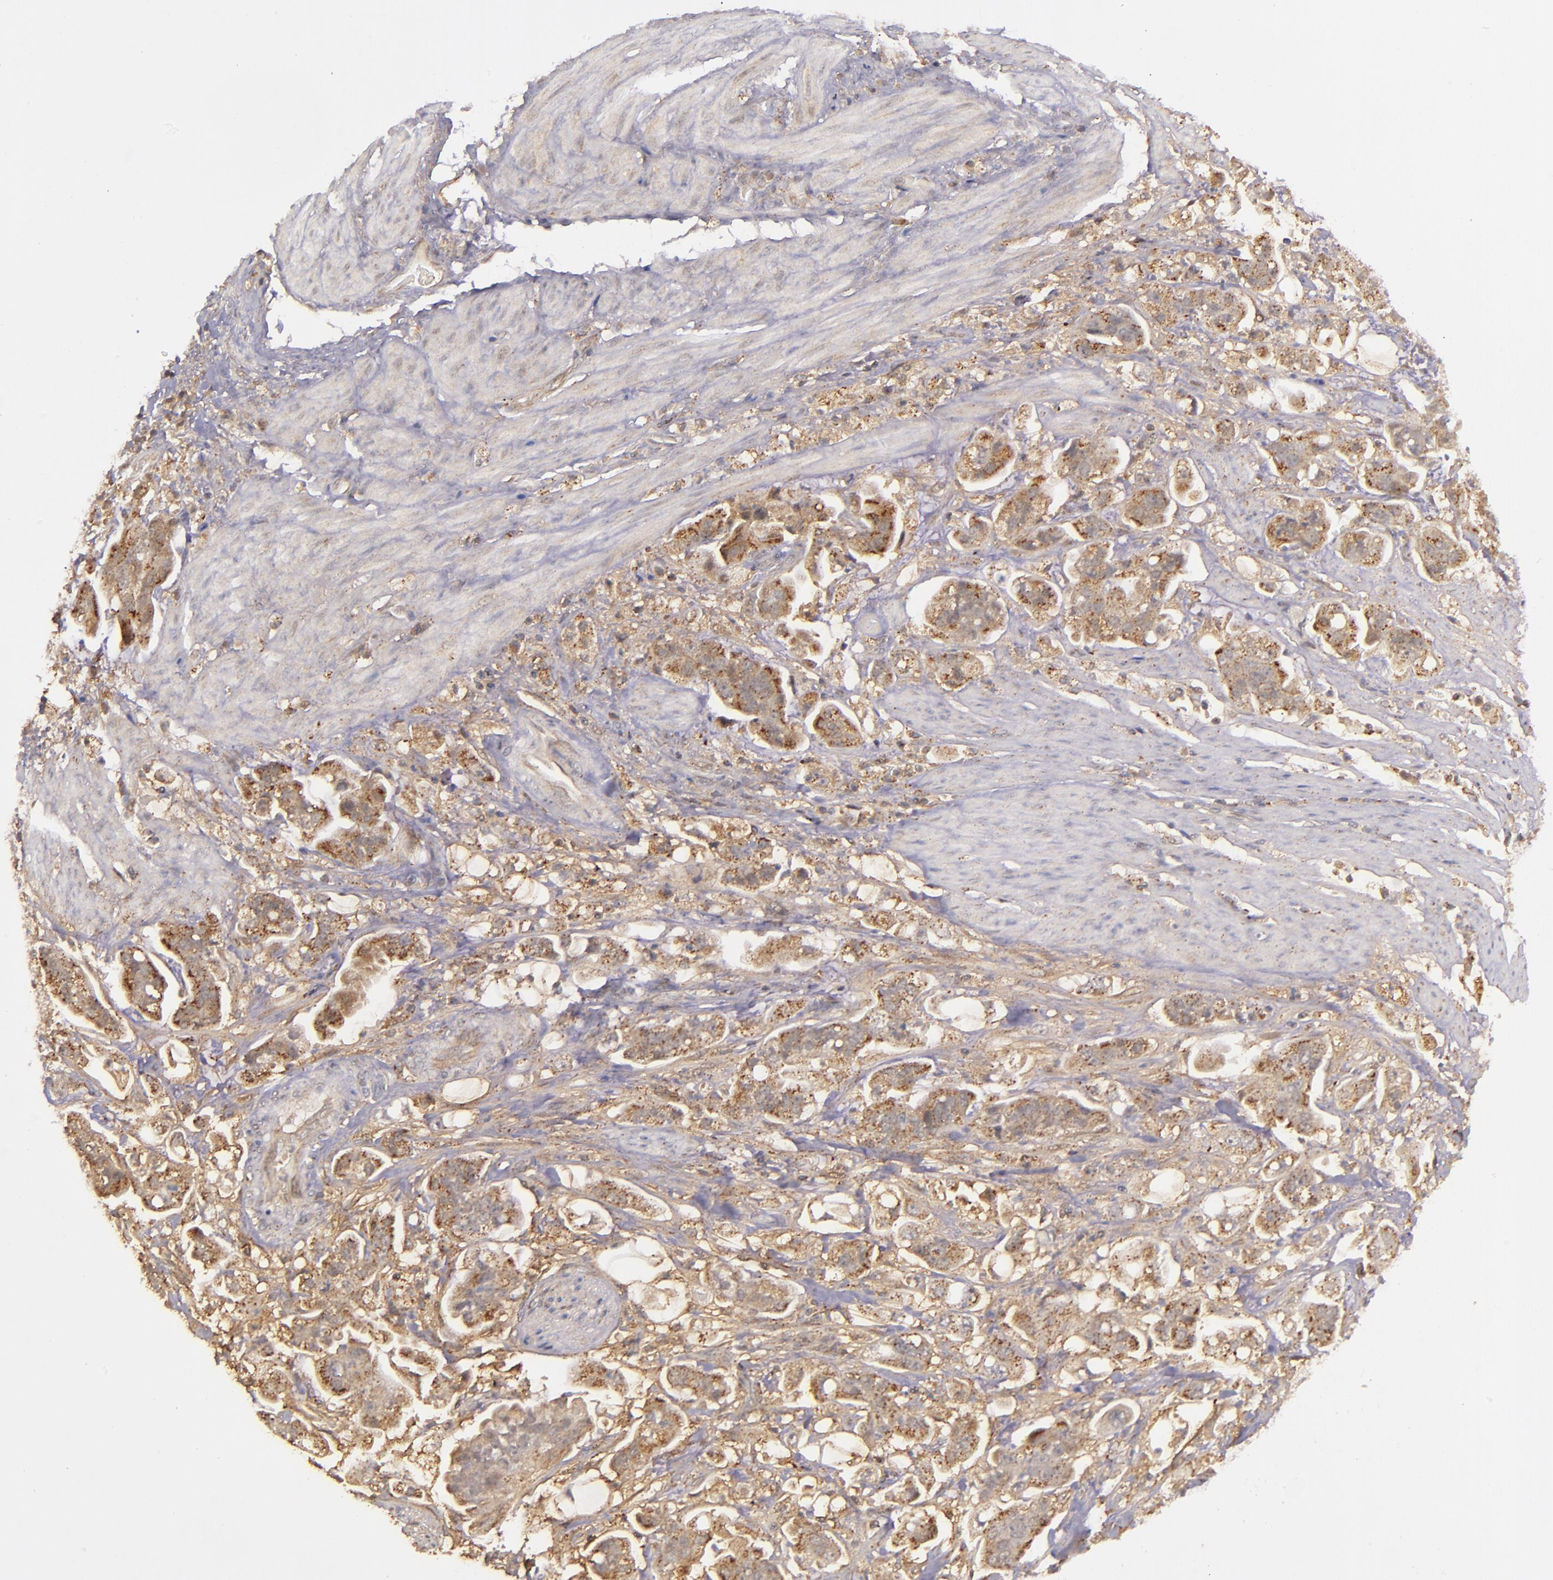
{"staining": {"intensity": "moderate", "quantity": ">75%", "location": "cytoplasmic/membranous"}, "tissue": "stomach cancer", "cell_type": "Tumor cells", "image_type": "cancer", "snomed": [{"axis": "morphology", "description": "Adenocarcinoma, NOS"}, {"axis": "topography", "description": "Stomach"}], "caption": "A high-resolution micrograph shows immunohistochemistry (IHC) staining of stomach adenocarcinoma, which exhibits moderate cytoplasmic/membranous staining in about >75% of tumor cells. The staining was performed using DAB, with brown indicating positive protein expression. Nuclei are stained blue with hematoxylin.", "gene": "ZFYVE1", "patient": {"sex": "male", "age": 62}}